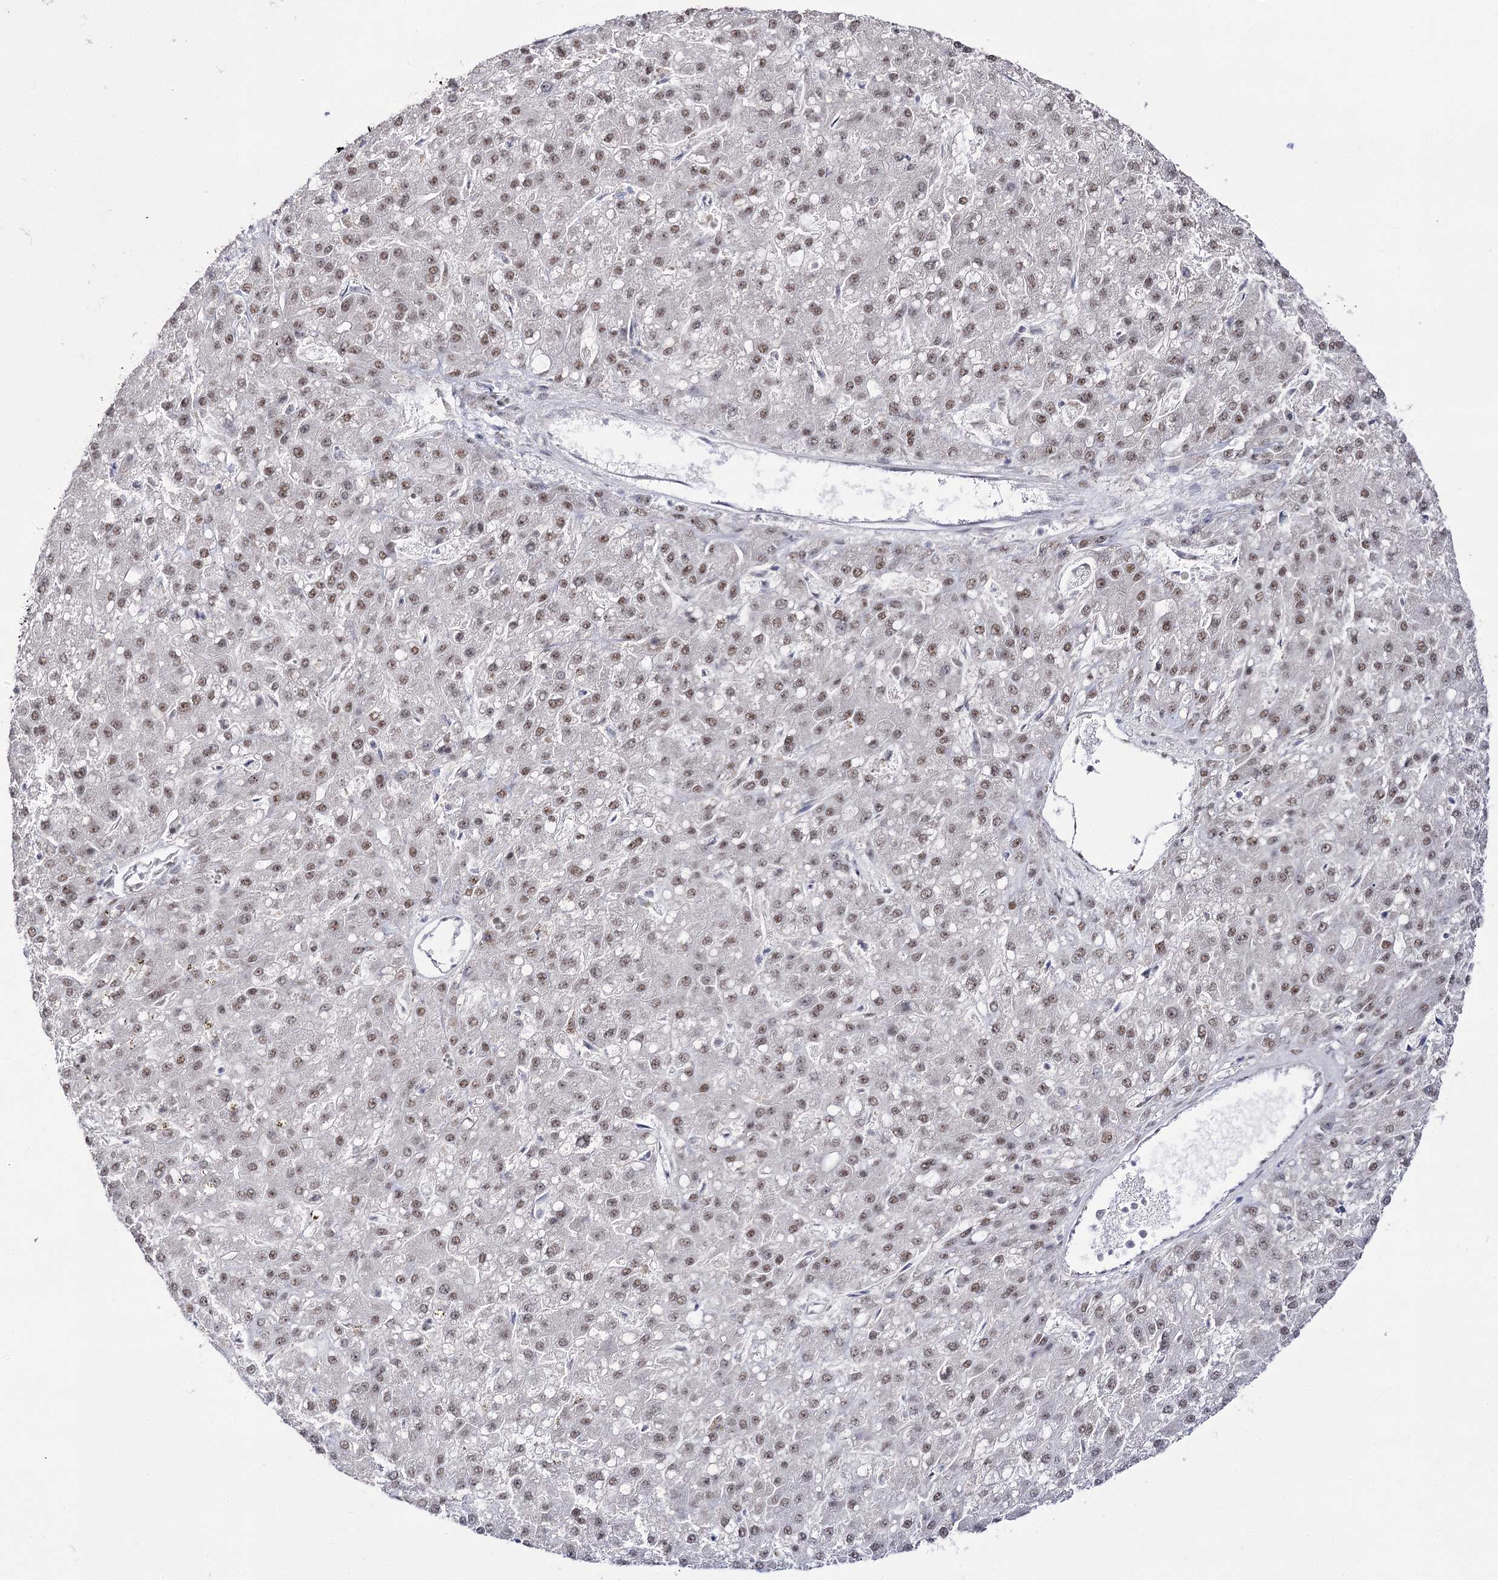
{"staining": {"intensity": "moderate", "quantity": ">75%", "location": "nuclear"}, "tissue": "liver cancer", "cell_type": "Tumor cells", "image_type": "cancer", "snomed": [{"axis": "morphology", "description": "Carcinoma, Hepatocellular, NOS"}, {"axis": "topography", "description": "Liver"}], "caption": "Liver cancer stained for a protein demonstrates moderate nuclear positivity in tumor cells.", "gene": "VGLL4", "patient": {"sex": "male", "age": 67}}